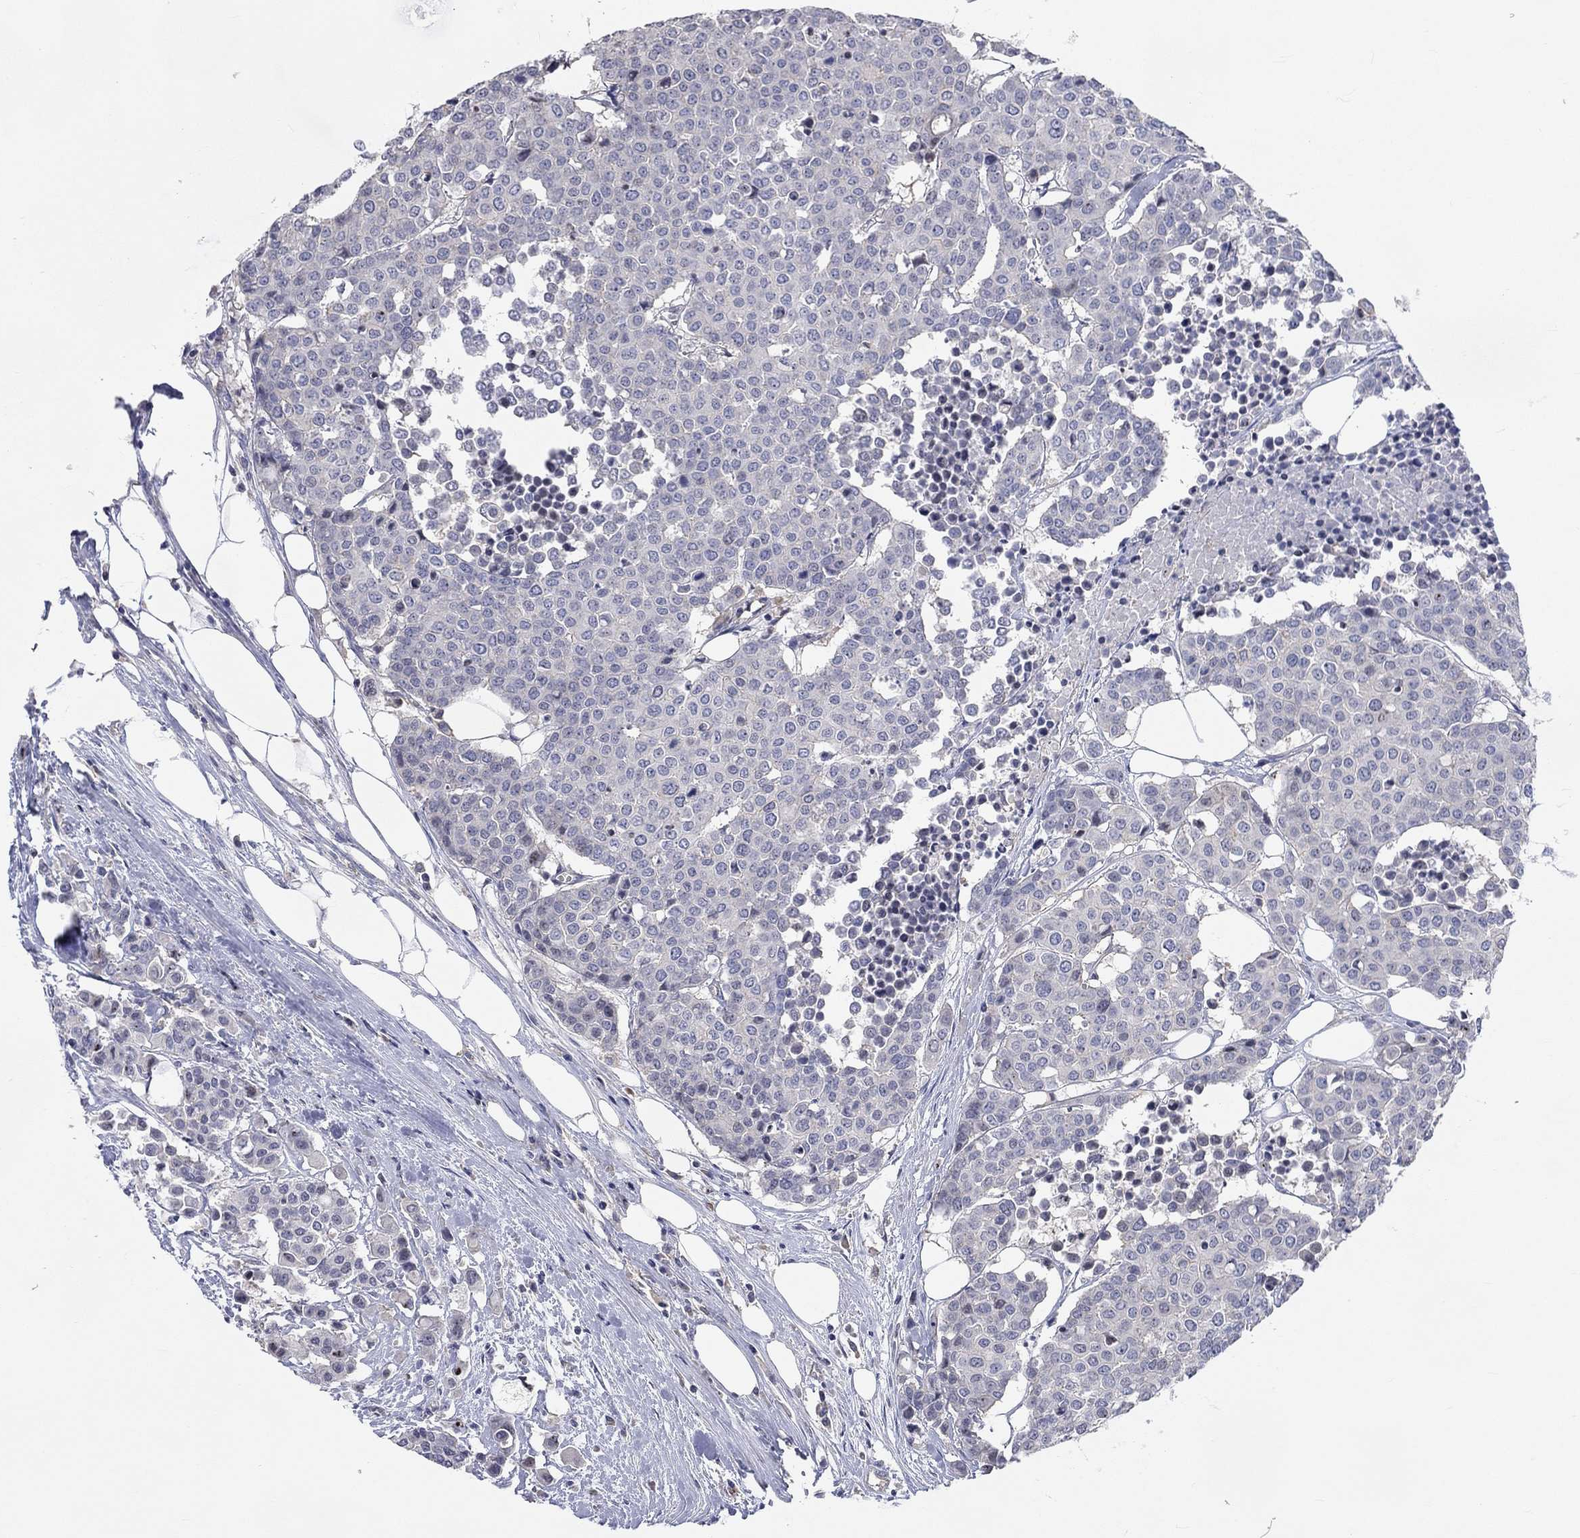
{"staining": {"intensity": "negative", "quantity": "none", "location": "none"}, "tissue": "carcinoid", "cell_type": "Tumor cells", "image_type": "cancer", "snomed": [{"axis": "morphology", "description": "Carcinoid, malignant, NOS"}, {"axis": "topography", "description": "Colon"}], "caption": "IHC histopathology image of carcinoid stained for a protein (brown), which shows no staining in tumor cells.", "gene": "PCDHGA10", "patient": {"sex": "male", "age": 81}}